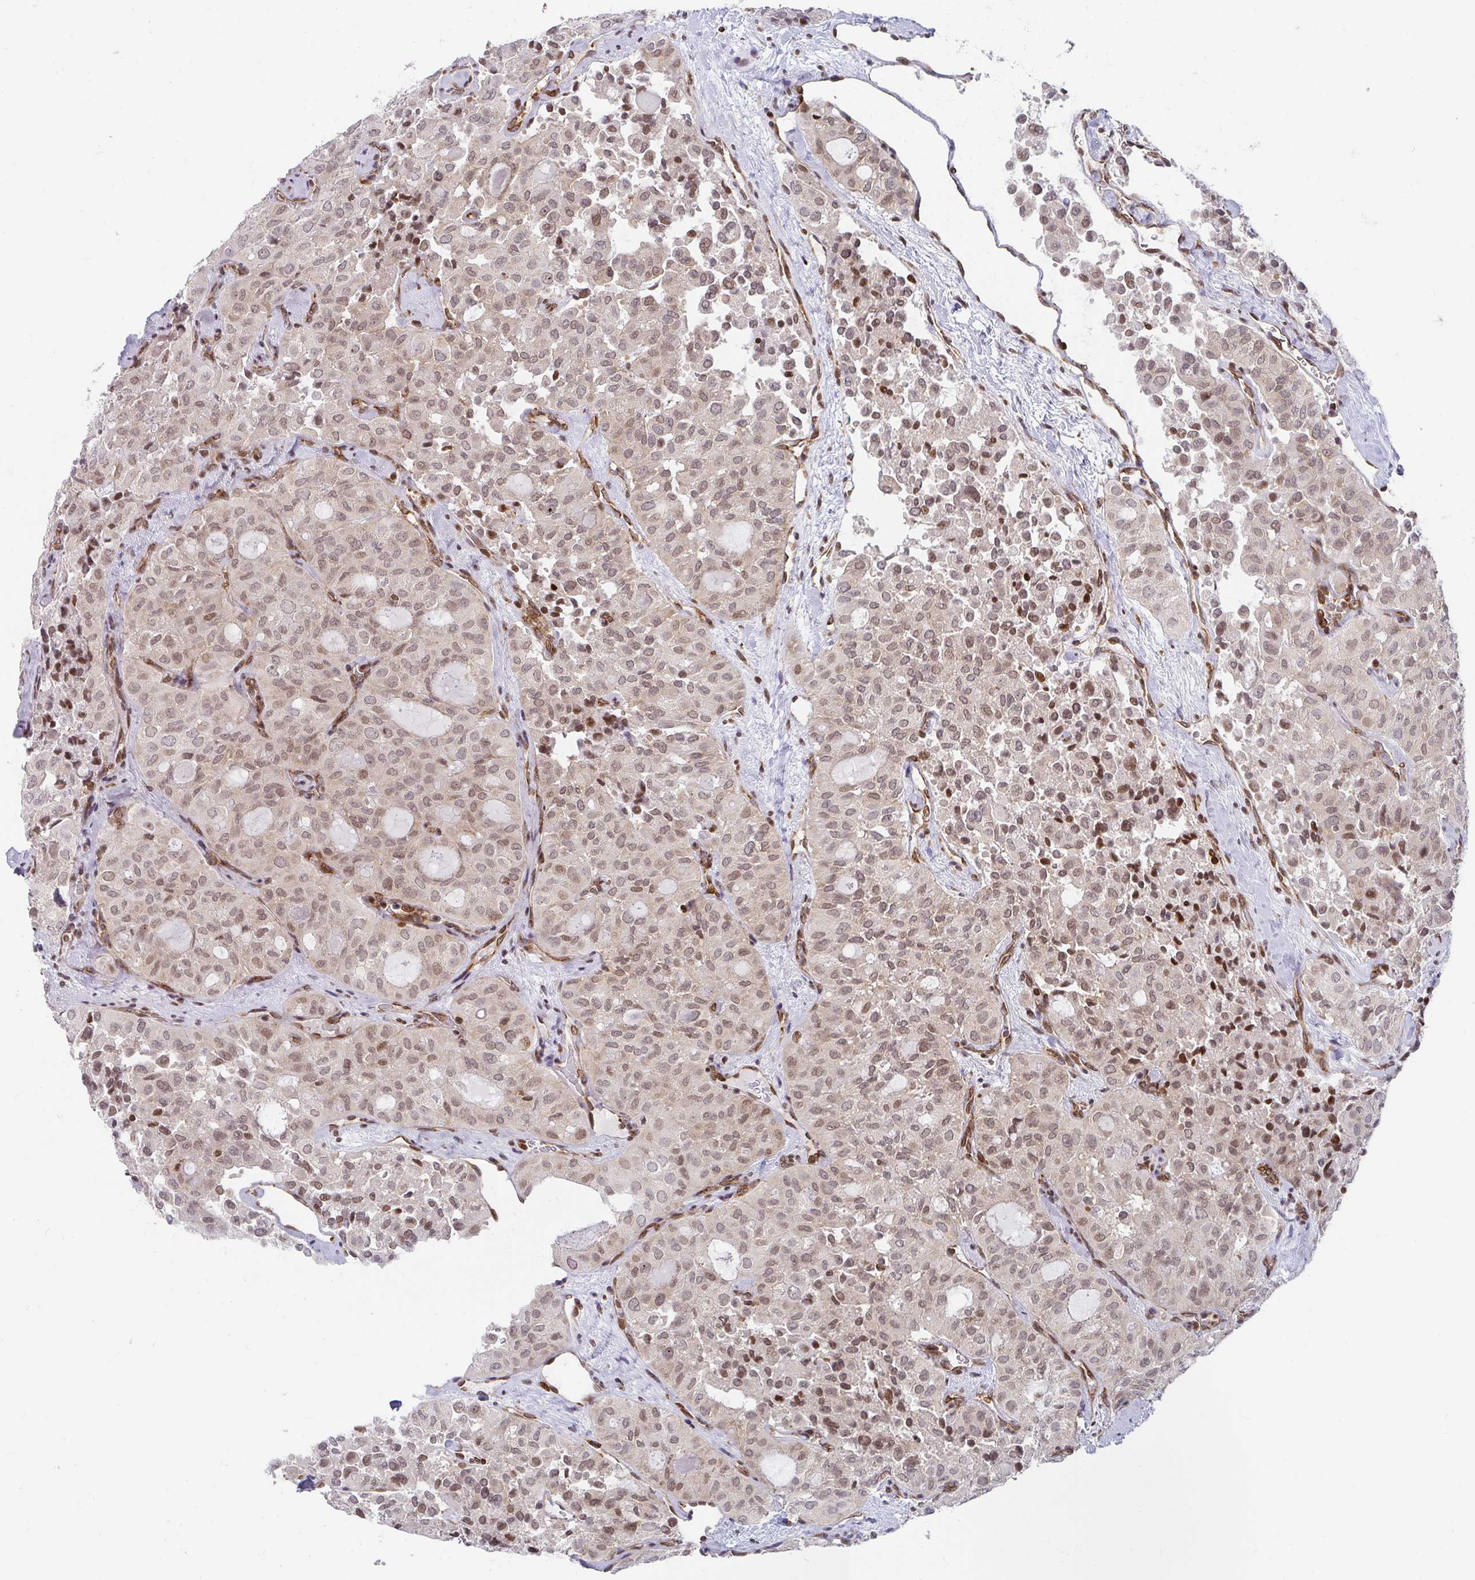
{"staining": {"intensity": "weak", "quantity": ">75%", "location": "nuclear"}, "tissue": "thyroid cancer", "cell_type": "Tumor cells", "image_type": "cancer", "snomed": [{"axis": "morphology", "description": "Follicular adenoma carcinoma, NOS"}, {"axis": "topography", "description": "Thyroid gland"}], "caption": "This micrograph shows follicular adenoma carcinoma (thyroid) stained with immunohistochemistry to label a protein in brown. The nuclear of tumor cells show weak positivity for the protein. Nuclei are counter-stained blue.", "gene": "SYNCRIP", "patient": {"sex": "male", "age": 75}}